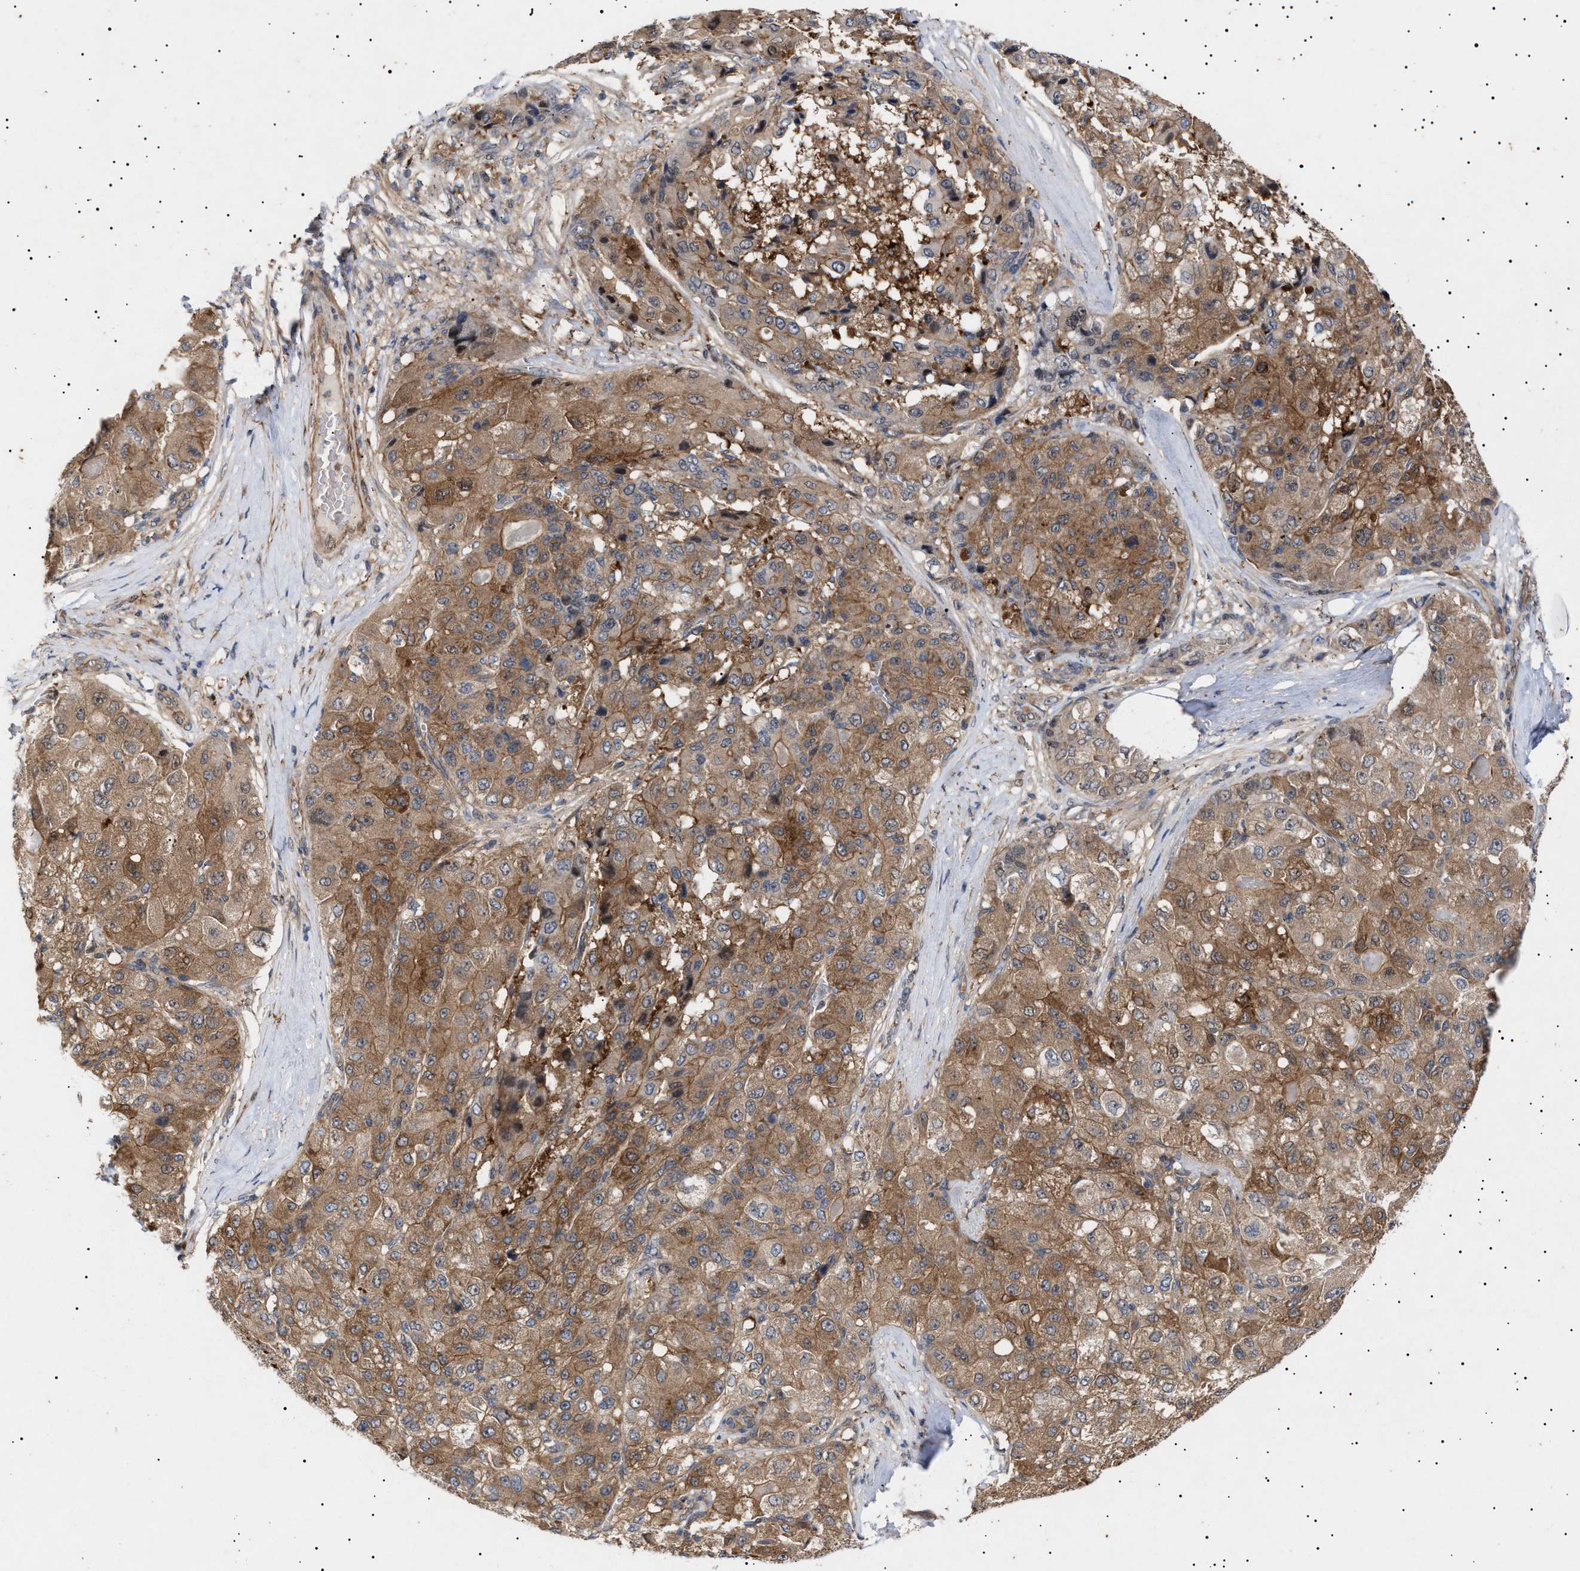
{"staining": {"intensity": "moderate", "quantity": ">75%", "location": "cytoplasmic/membranous"}, "tissue": "liver cancer", "cell_type": "Tumor cells", "image_type": "cancer", "snomed": [{"axis": "morphology", "description": "Carcinoma, Hepatocellular, NOS"}, {"axis": "topography", "description": "Liver"}], "caption": "An image of human liver cancer stained for a protein reveals moderate cytoplasmic/membranous brown staining in tumor cells. The staining was performed using DAB, with brown indicating positive protein expression. Nuclei are stained blue with hematoxylin.", "gene": "NPLOC4", "patient": {"sex": "male", "age": 80}}